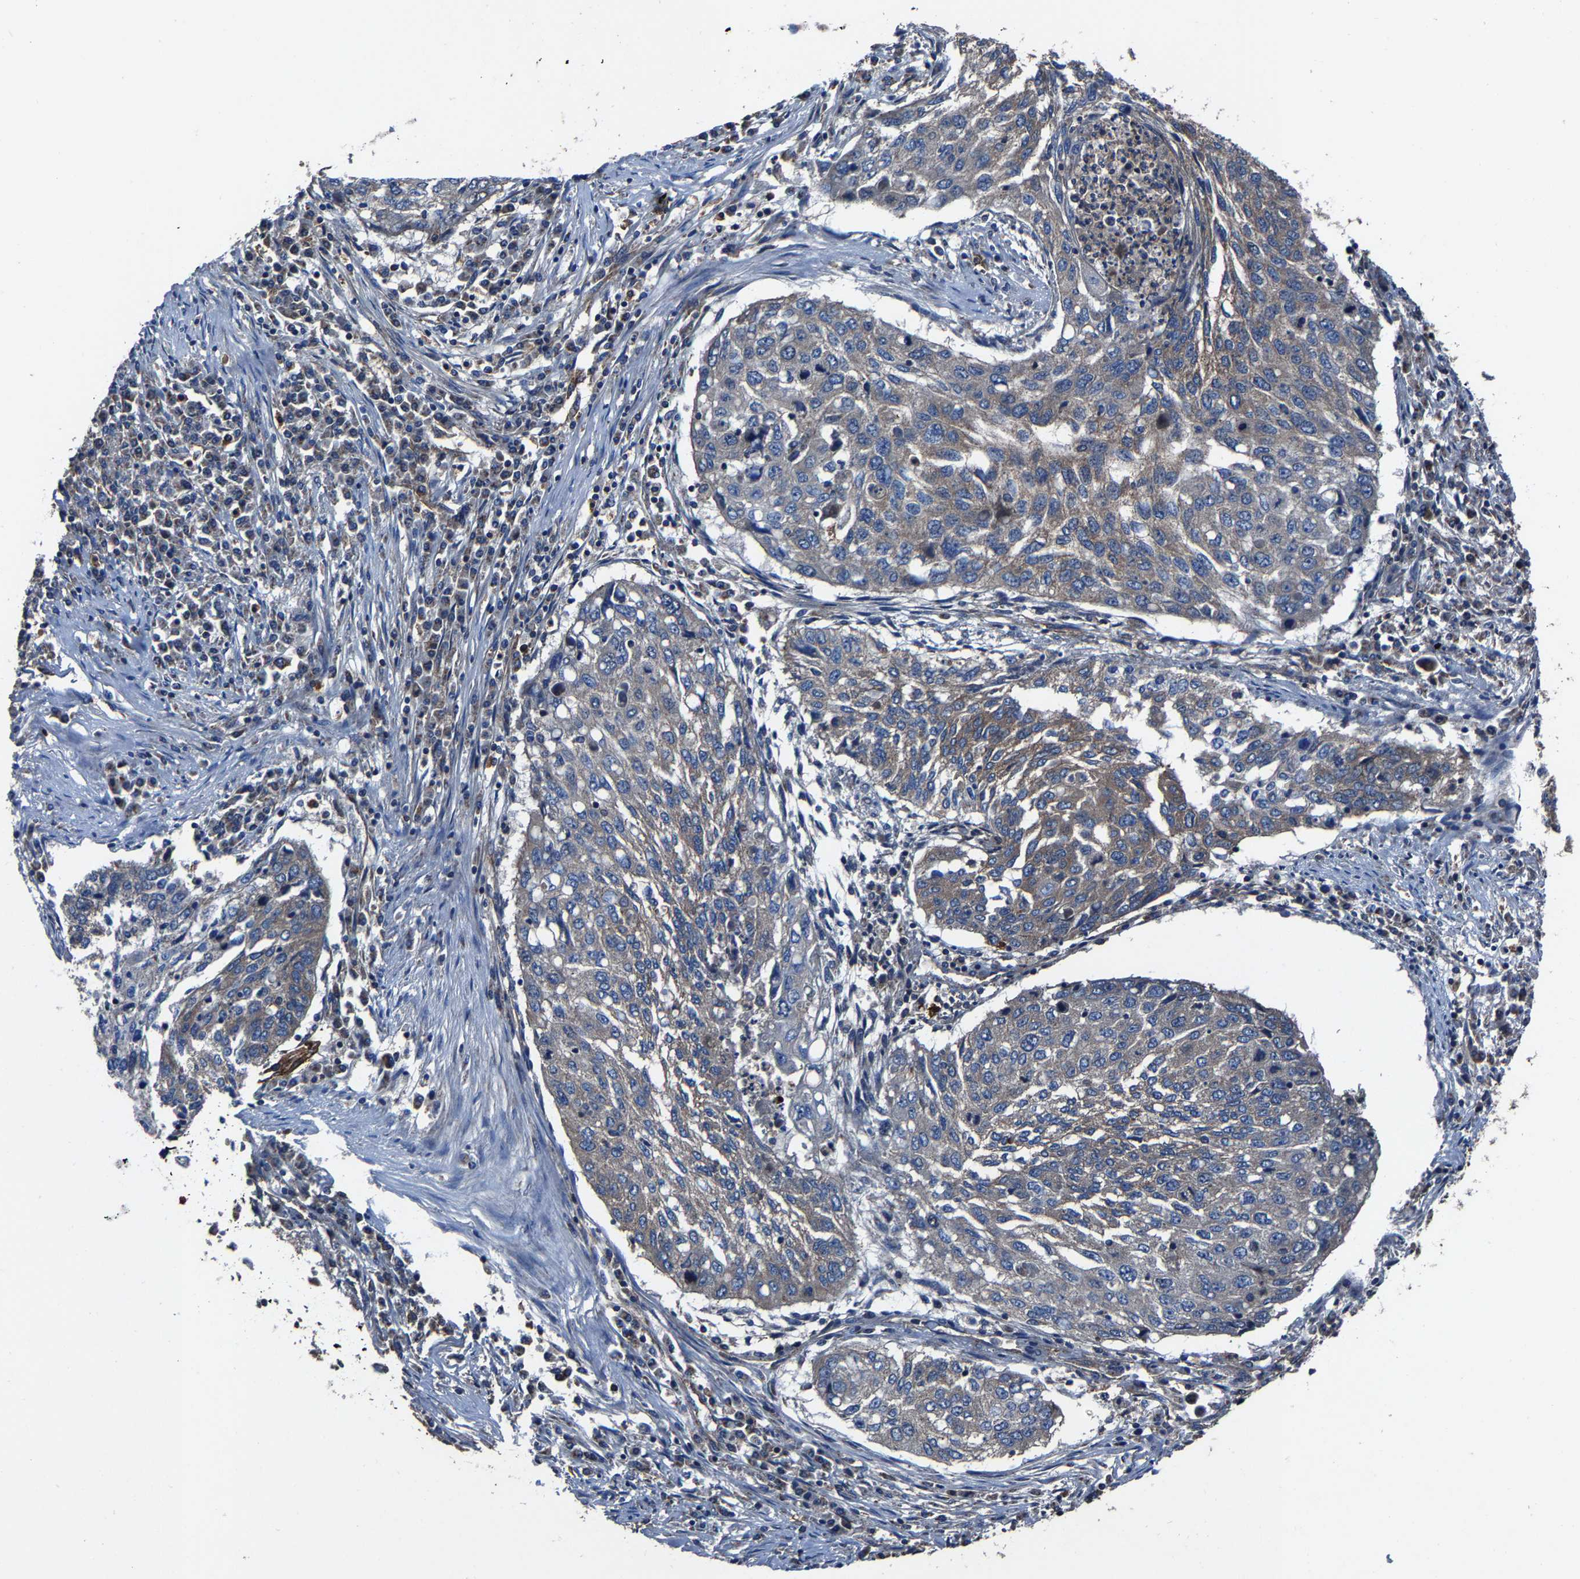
{"staining": {"intensity": "weak", "quantity": "<25%", "location": "cytoplasmic/membranous"}, "tissue": "lung cancer", "cell_type": "Tumor cells", "image_type": "cancer", "snomed": [{"axis": "morphology", "description": "Squamous cell carcinoma, NOS"}, {"axis": "topography", "description": "Lung"}], "caption": "Human lung squamous cell carcinoma stained for a protein using immunohistochemistry exhibits no expression in tumor cells.", "gene": "KIAA1958", "patient": {"sex": "female", "age": 63}}